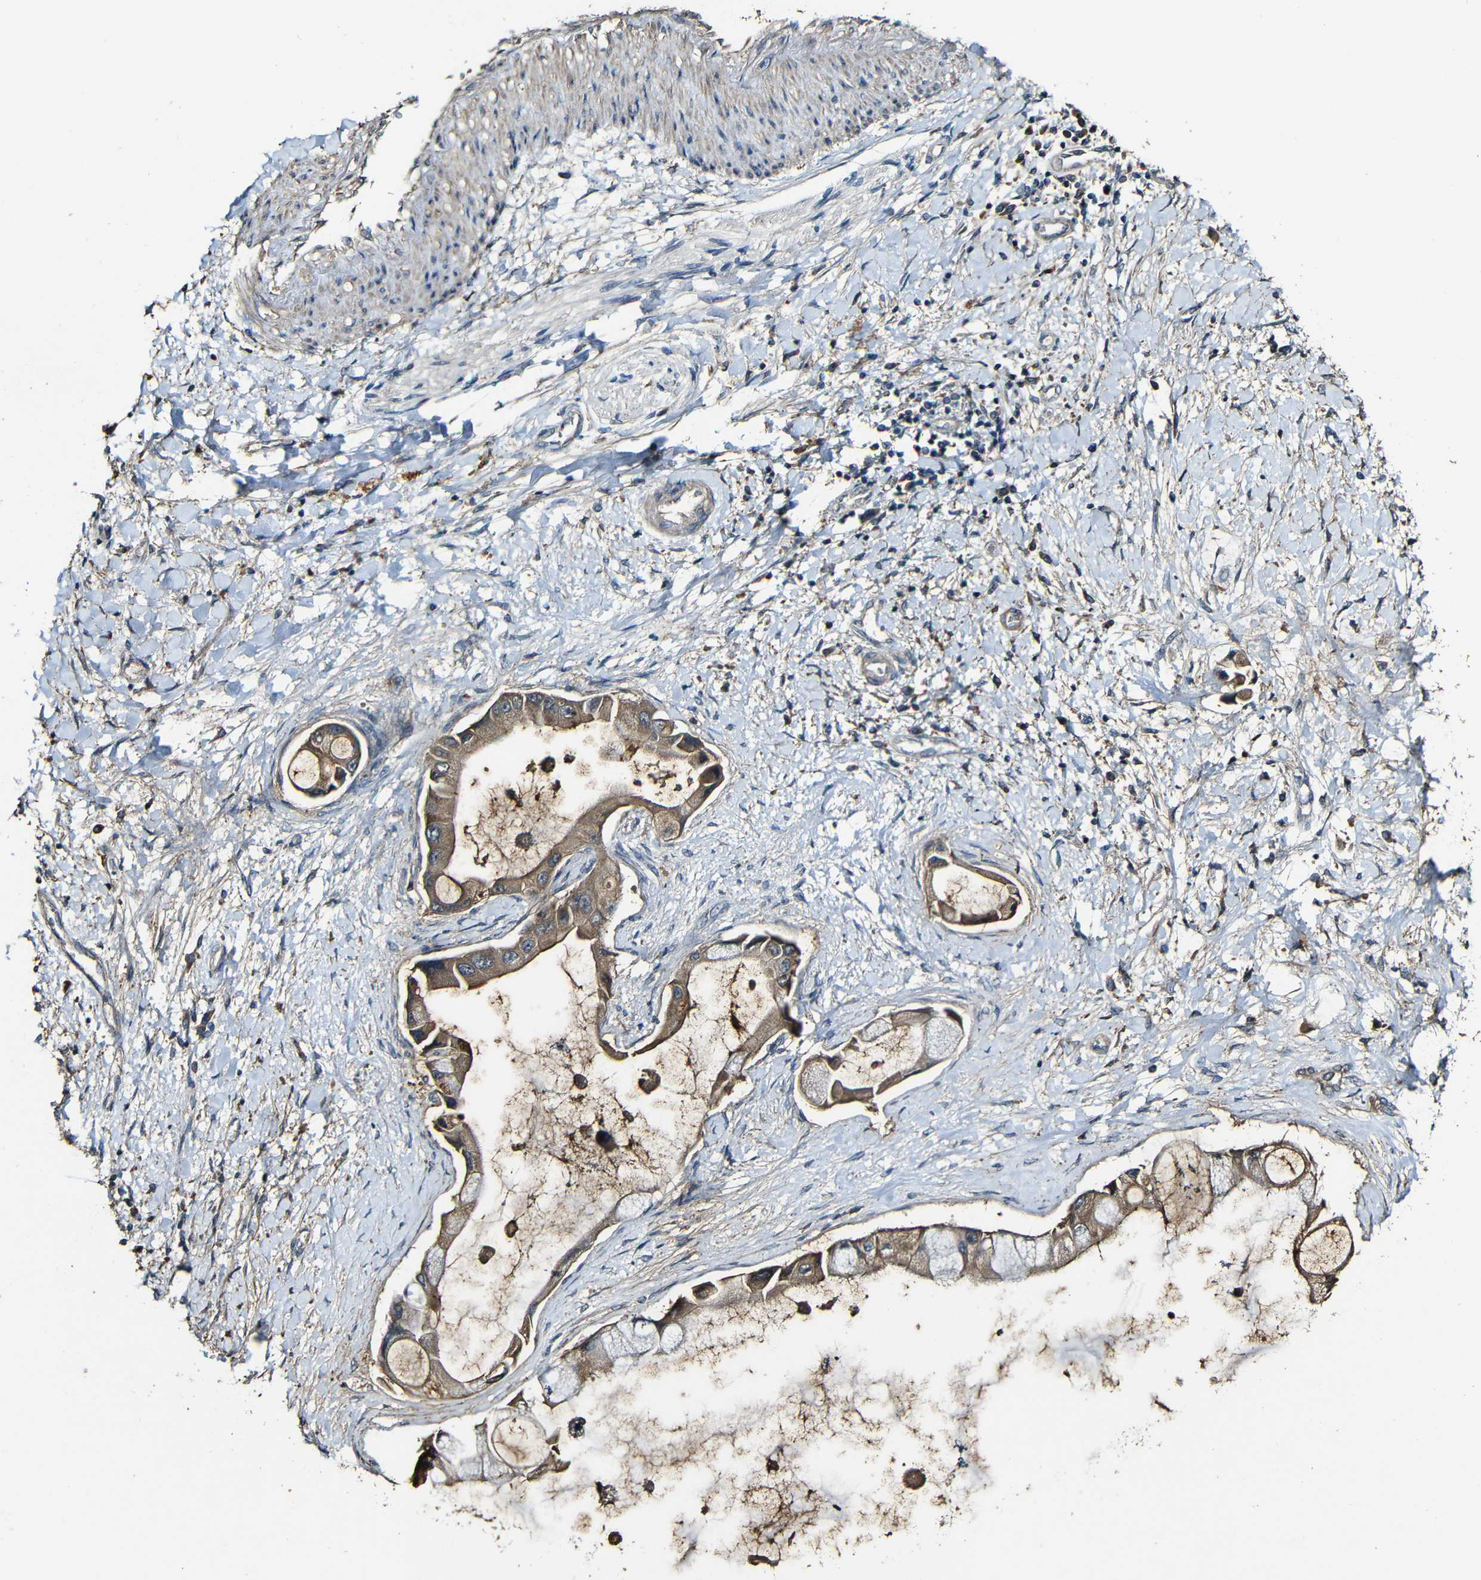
{"staining": {"intensity": "strong", "quantity": ">75%", "location": "cytoplasmic/membranous"}, "tissue": "liver cancer", "cell_type": "Tumor cells", "image_type": "cancer", "snomed": [{"axis": "morphology", "description": "Cholangiocarcinoma"}, {"axis": "topography", "description": "Liver"}], "caption": "Liver cancer (cholangiocarcinoma) stained with IHC demonstrates strong cytoplasmic/membranous positivity in about >75% of tumor cells.", "gene": "CASP8", "patient": {"sex": "male", "age": 50}}